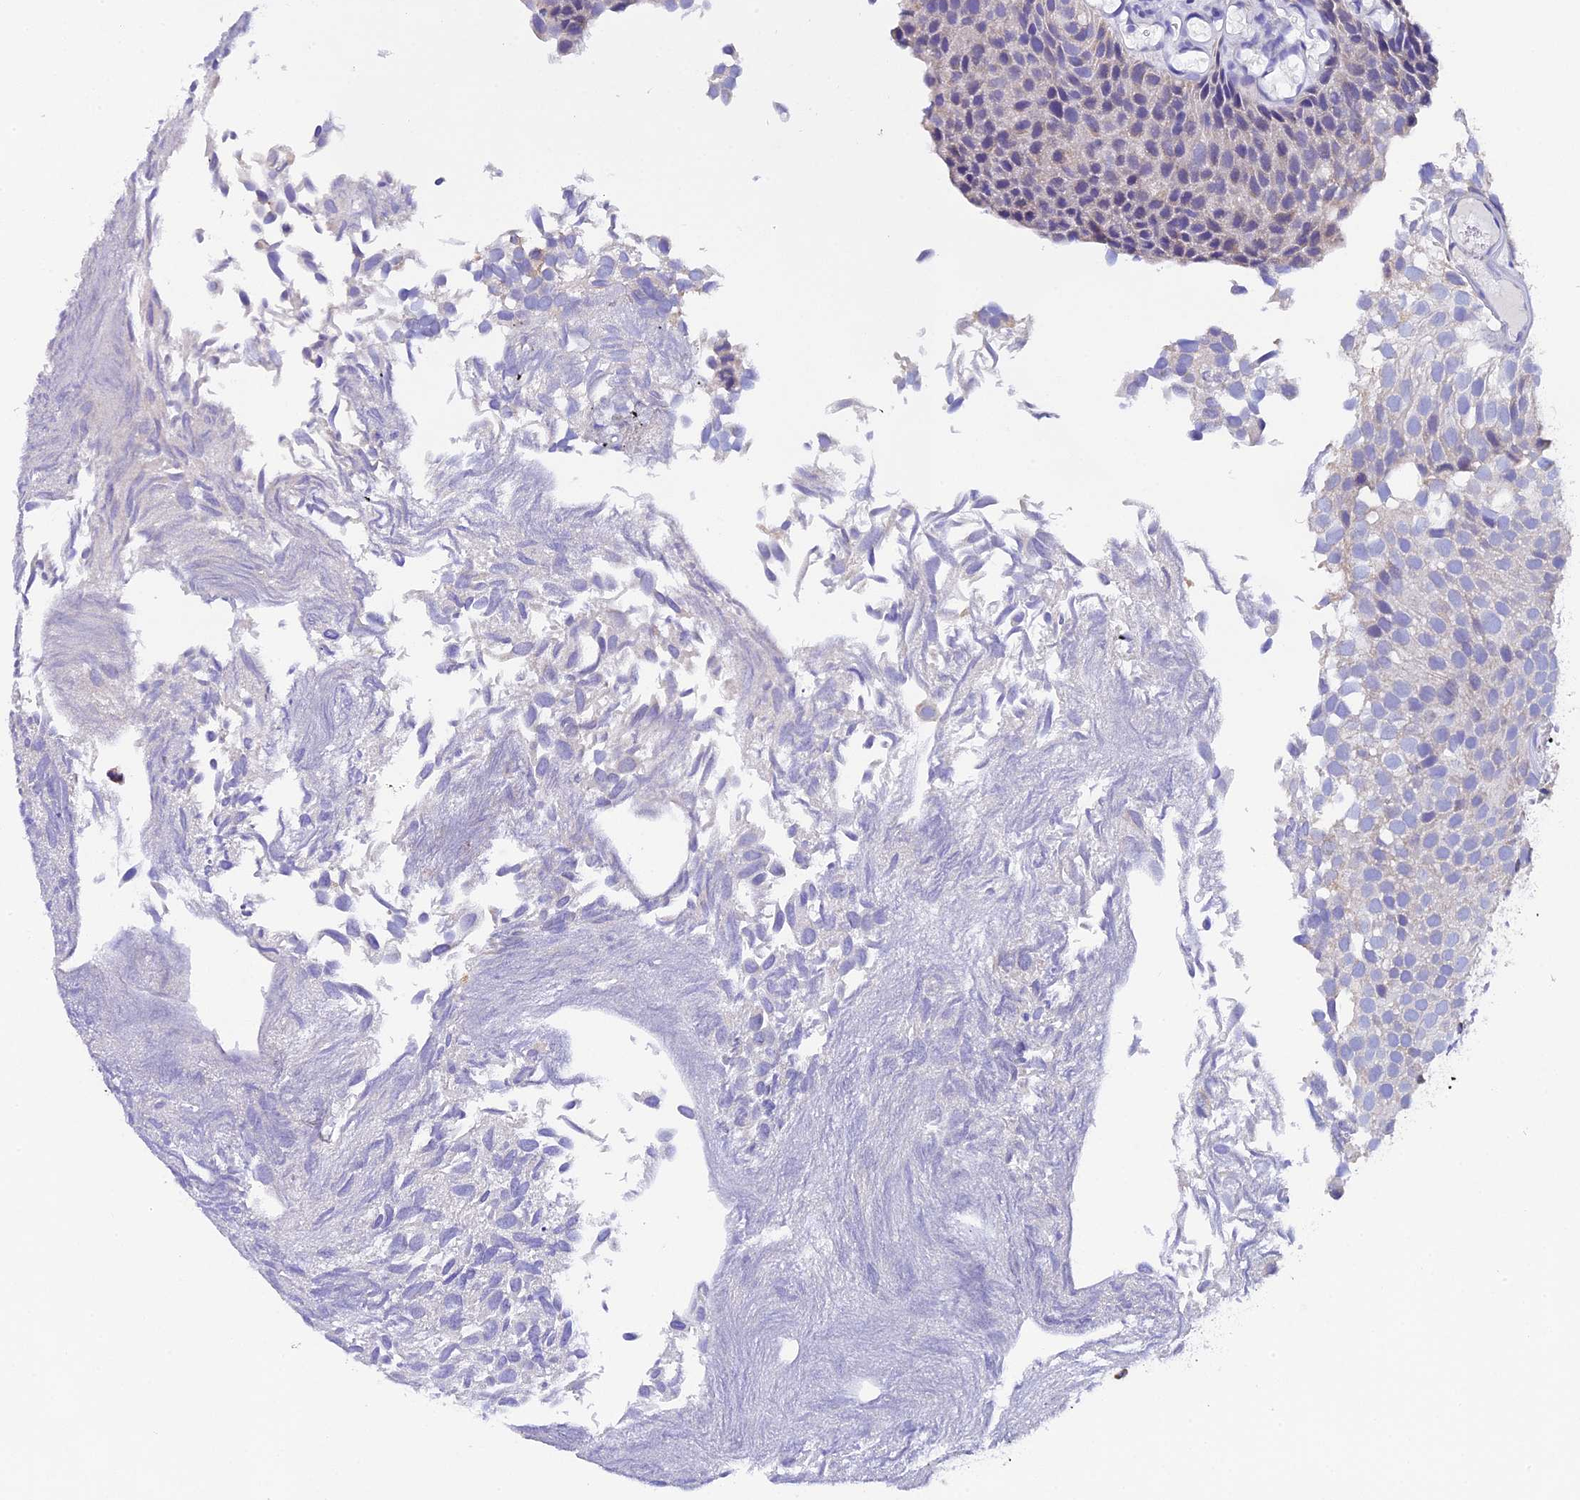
{"staining": {"intensity": "negative", "quantity": "none", "location": "none"}, "tissue": "urothelial cancer", "cell_type": "Tumor cells", "image_type": "cancer", "snomed": [{"axis": "morphology", "description": "Urothelial carcinoma, Low grade"}, {"axis": "topography", "description": "Urinary bladder"}], "caption": "Immunohistochemical staining of low-grade urothelial carcinoma shows no significant expression in tumor cells.", "gene": "FKBP11", "patient": {"sex": "male", "age": 89}}